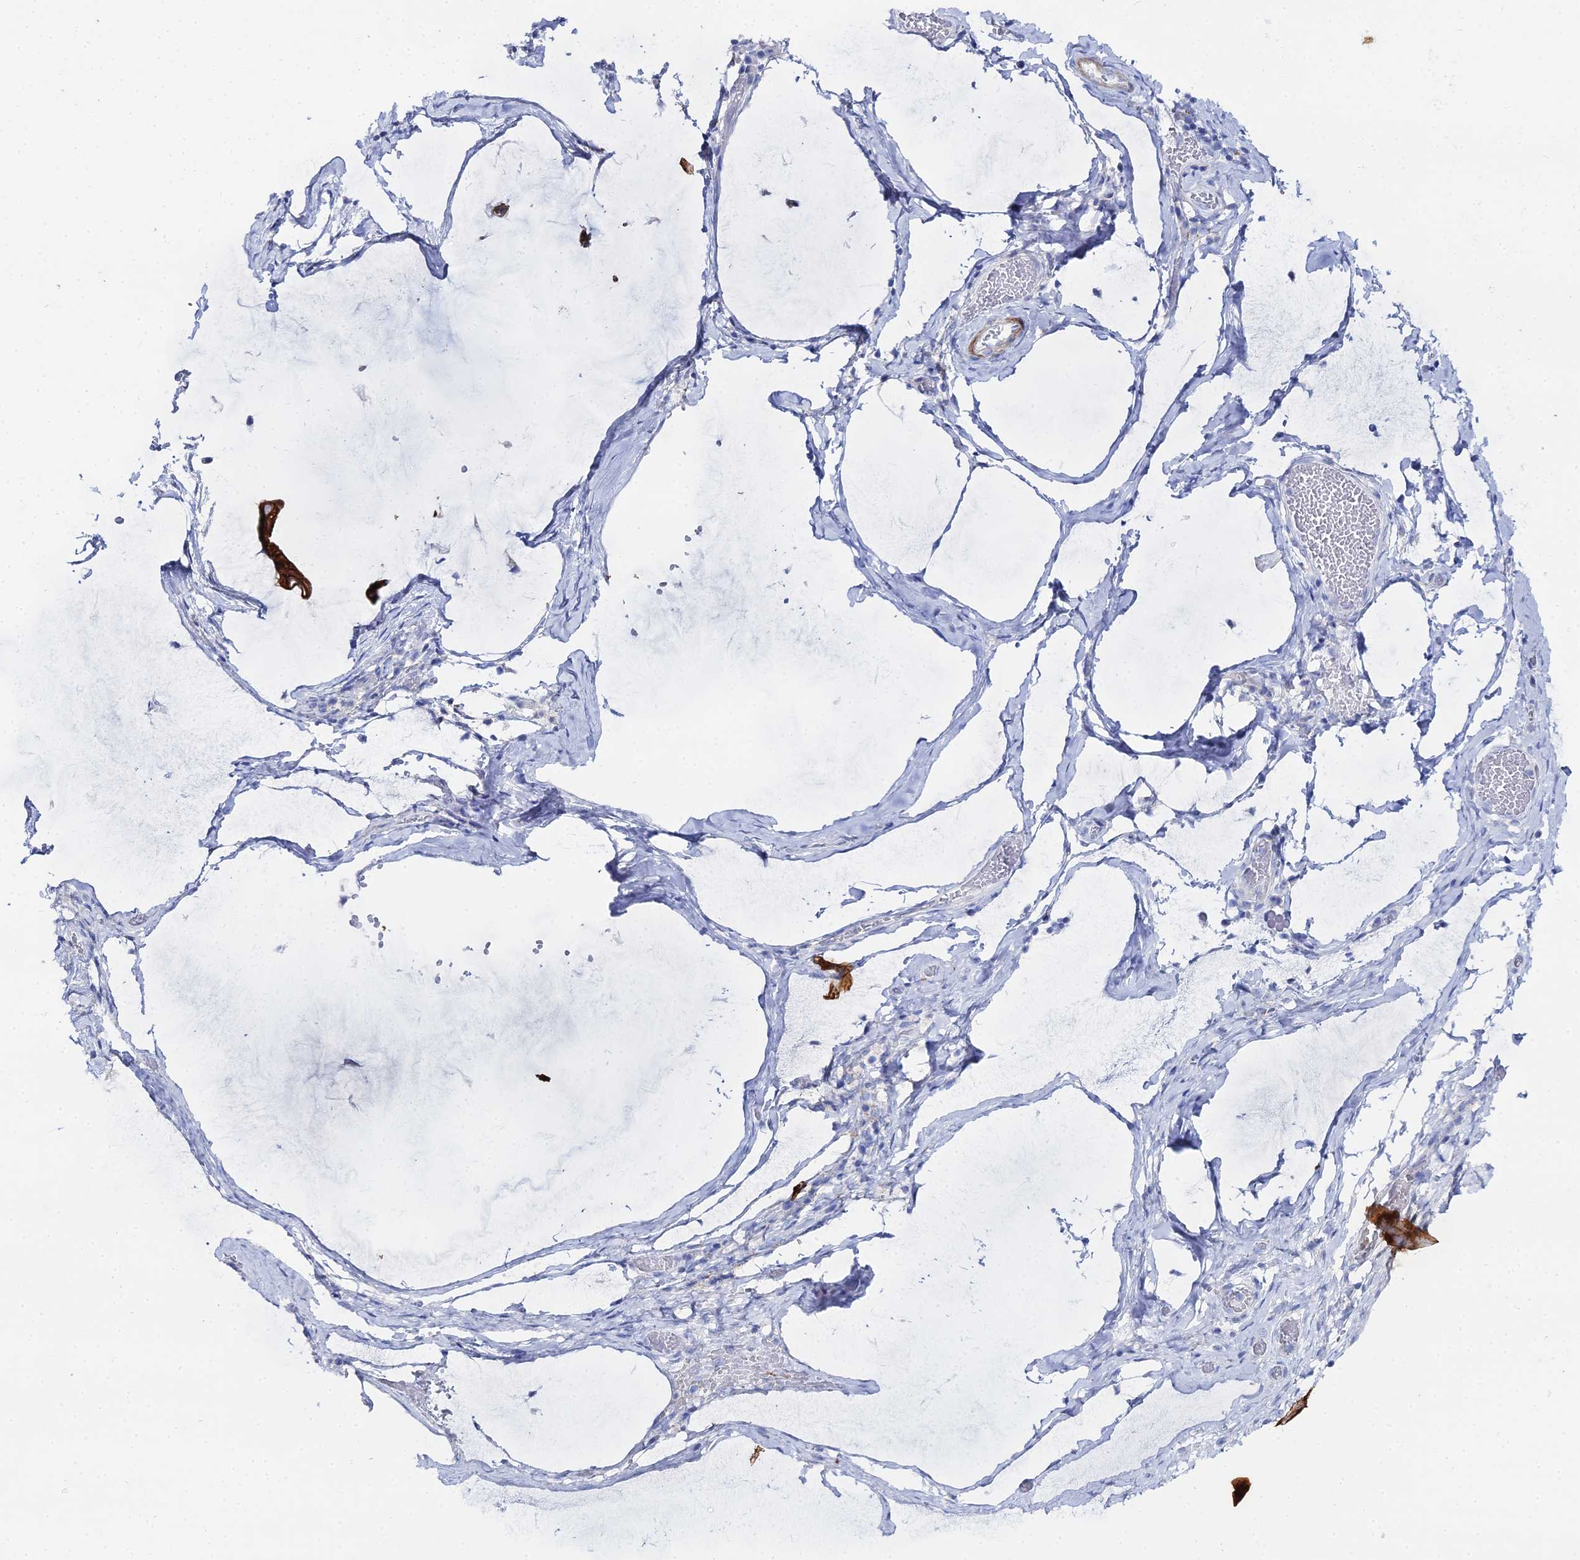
{"staining": {"intensity": "strong", "quantity": ">75%", "location": "cytoplasmic/membranous"}, "tissue": "ovarian cancer", "cell_type": "Tumor cells", "image_type": "cancer", "snomed": [{"axis": "morphology", "description": "Cystadenocarcinoma, mucinous, NOS"}, {"axis": "topography", "description": "Ovary"}], "caption": "Immunohistochemical staining of human ovarian cancer reveals high levels of strong cytoplasmic/membranous expression in approximately >75% of tumor cells. The protein of interest is stained brown, and the nuclei are stained in blue (DAB IHC with brightfield microscopy, high magnification).", "gene": "DHX34", "patient": {"sex": "female", "age": 73}}